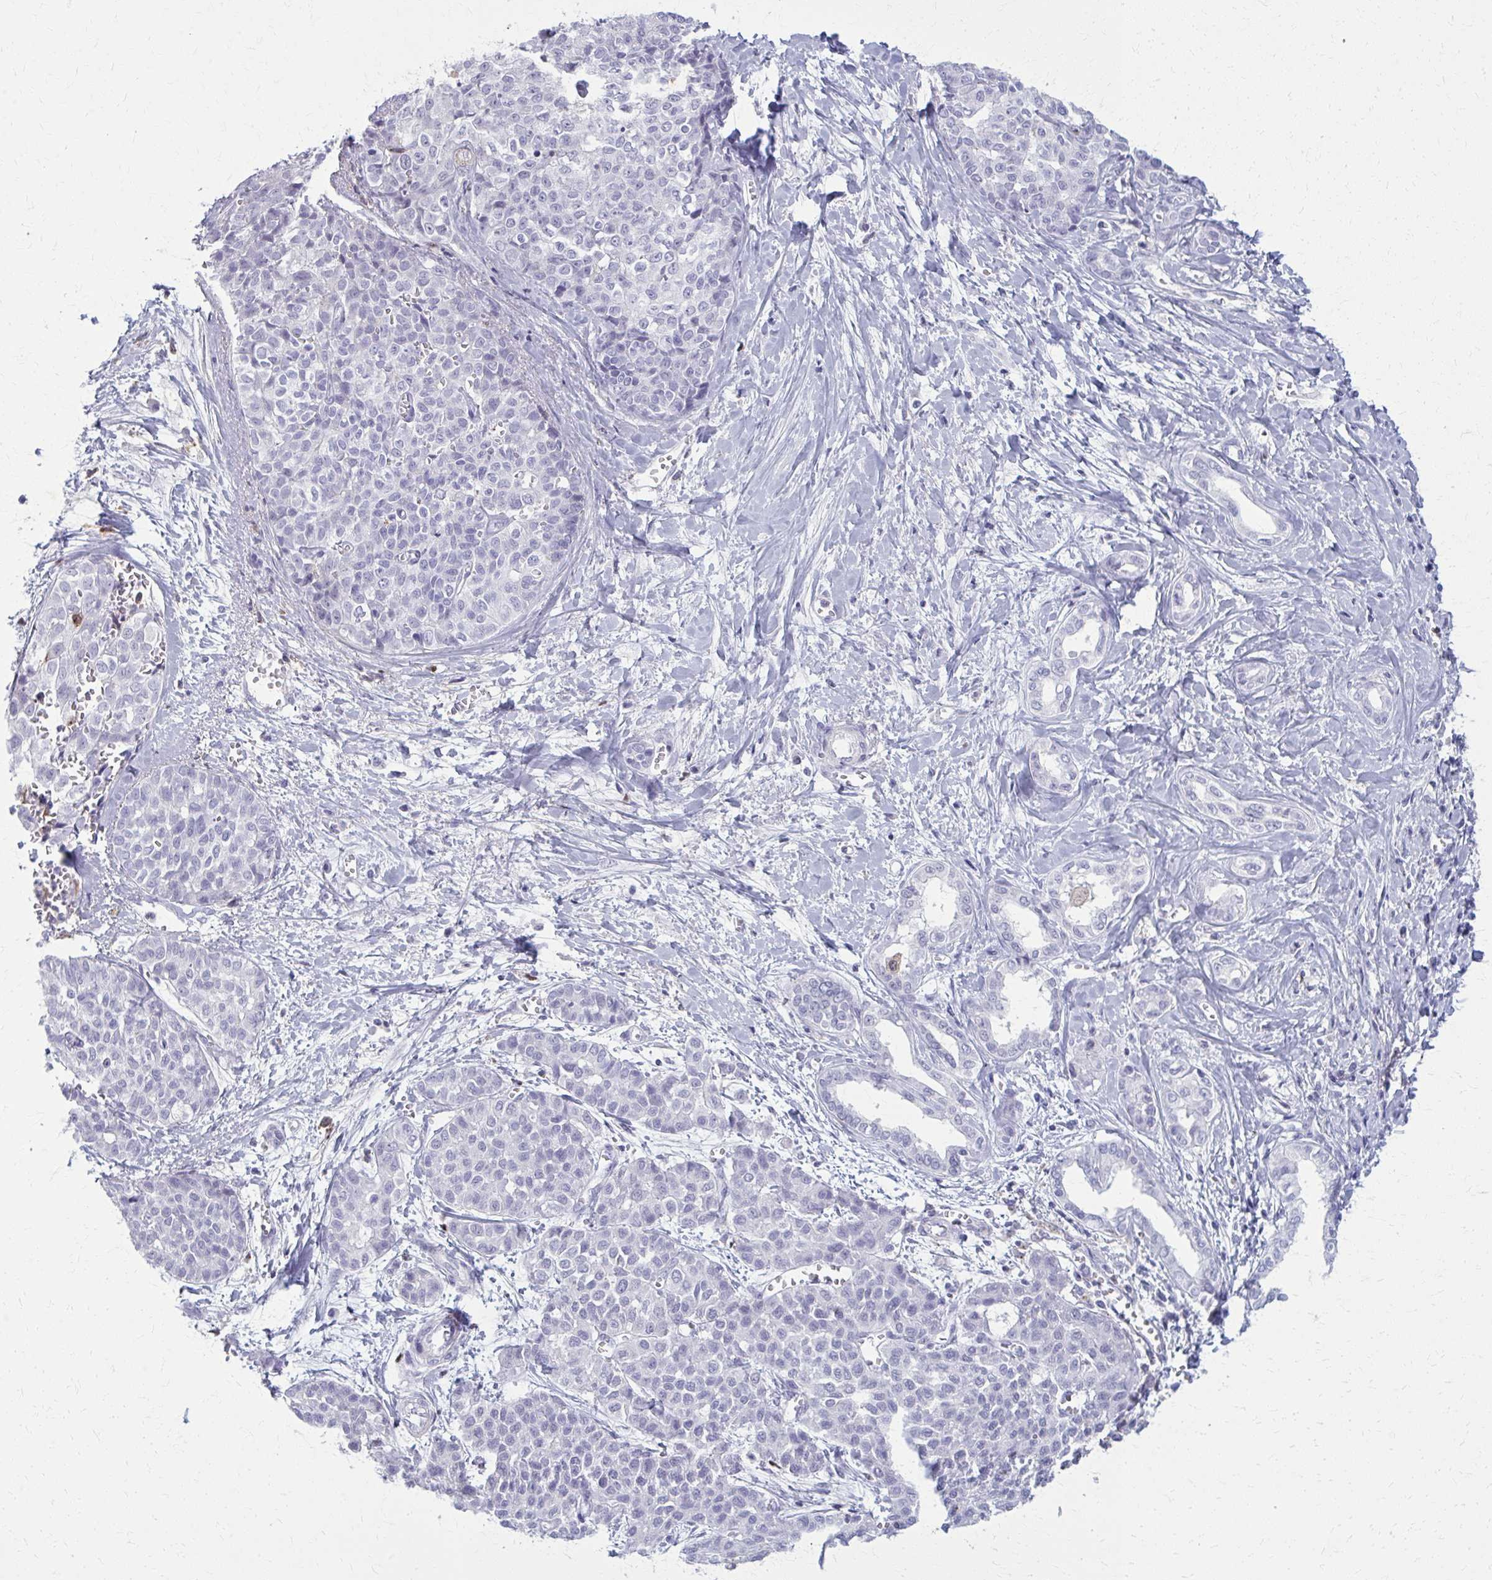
{"staining": {"intensity": "negative", "quantity": "none", "location": "none"}, "tissue": "liver cancer", "cell_type": "Tumor cells", "image_type": "cancer", "snomed": [{"axis": "morphology", "description": "Cholangiocarcinoma"}, {"axis": "topography", "description": "Liver"}], "caption": "A high-resolution image shows immunohistochemistry (IHC) staining of liver cancer (cholangiocarcinoma), which displays no significant expression in tumor cells.", "gene": "CARD9", "patient": {"sex": "female", "age": 77}}